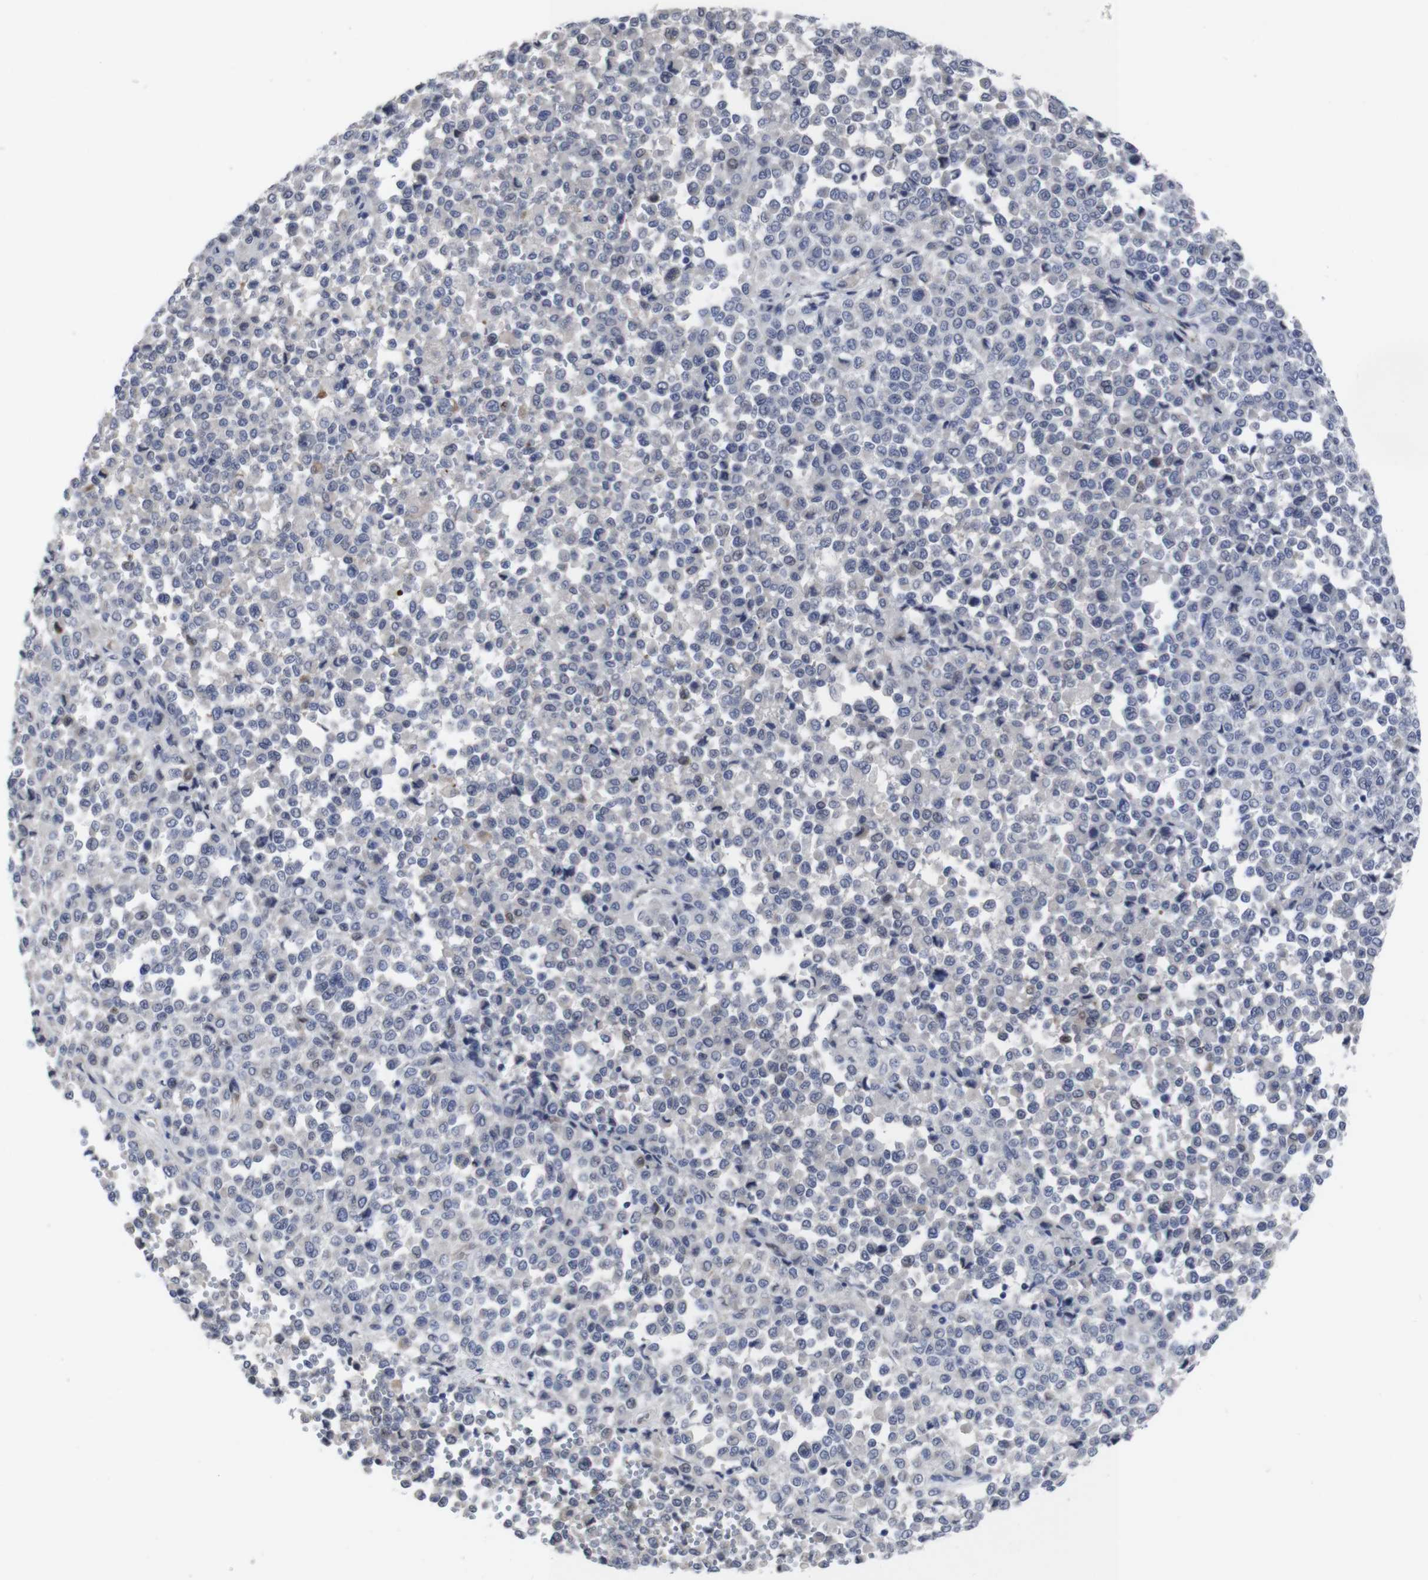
{"staining": {"intensity": "negative", "quantity": "none", "location": "none"}, "tissue": "melanoma", "cell_type": "Tumor cells", "image_type": "cancer", "snomed": [{"axis": "morphology", "description": "Malignant melanoma, Metastatic site"}, {"axis": "topography", "description": "Pancreas"}], "caption": "This image is of malignant melanoma (metastatic site) stained with immunohistochemistry (IHC) to label a protein in brown with the nuclei are counter-stained blue. There is no expression in tumor cells. (DAB (3,3'-diaminobenzidine) immunohistochemistry (IHC) with hematoxylin counter stain).", "gene": "SNCG", "patient": {"sex": "female", "age": 30}}